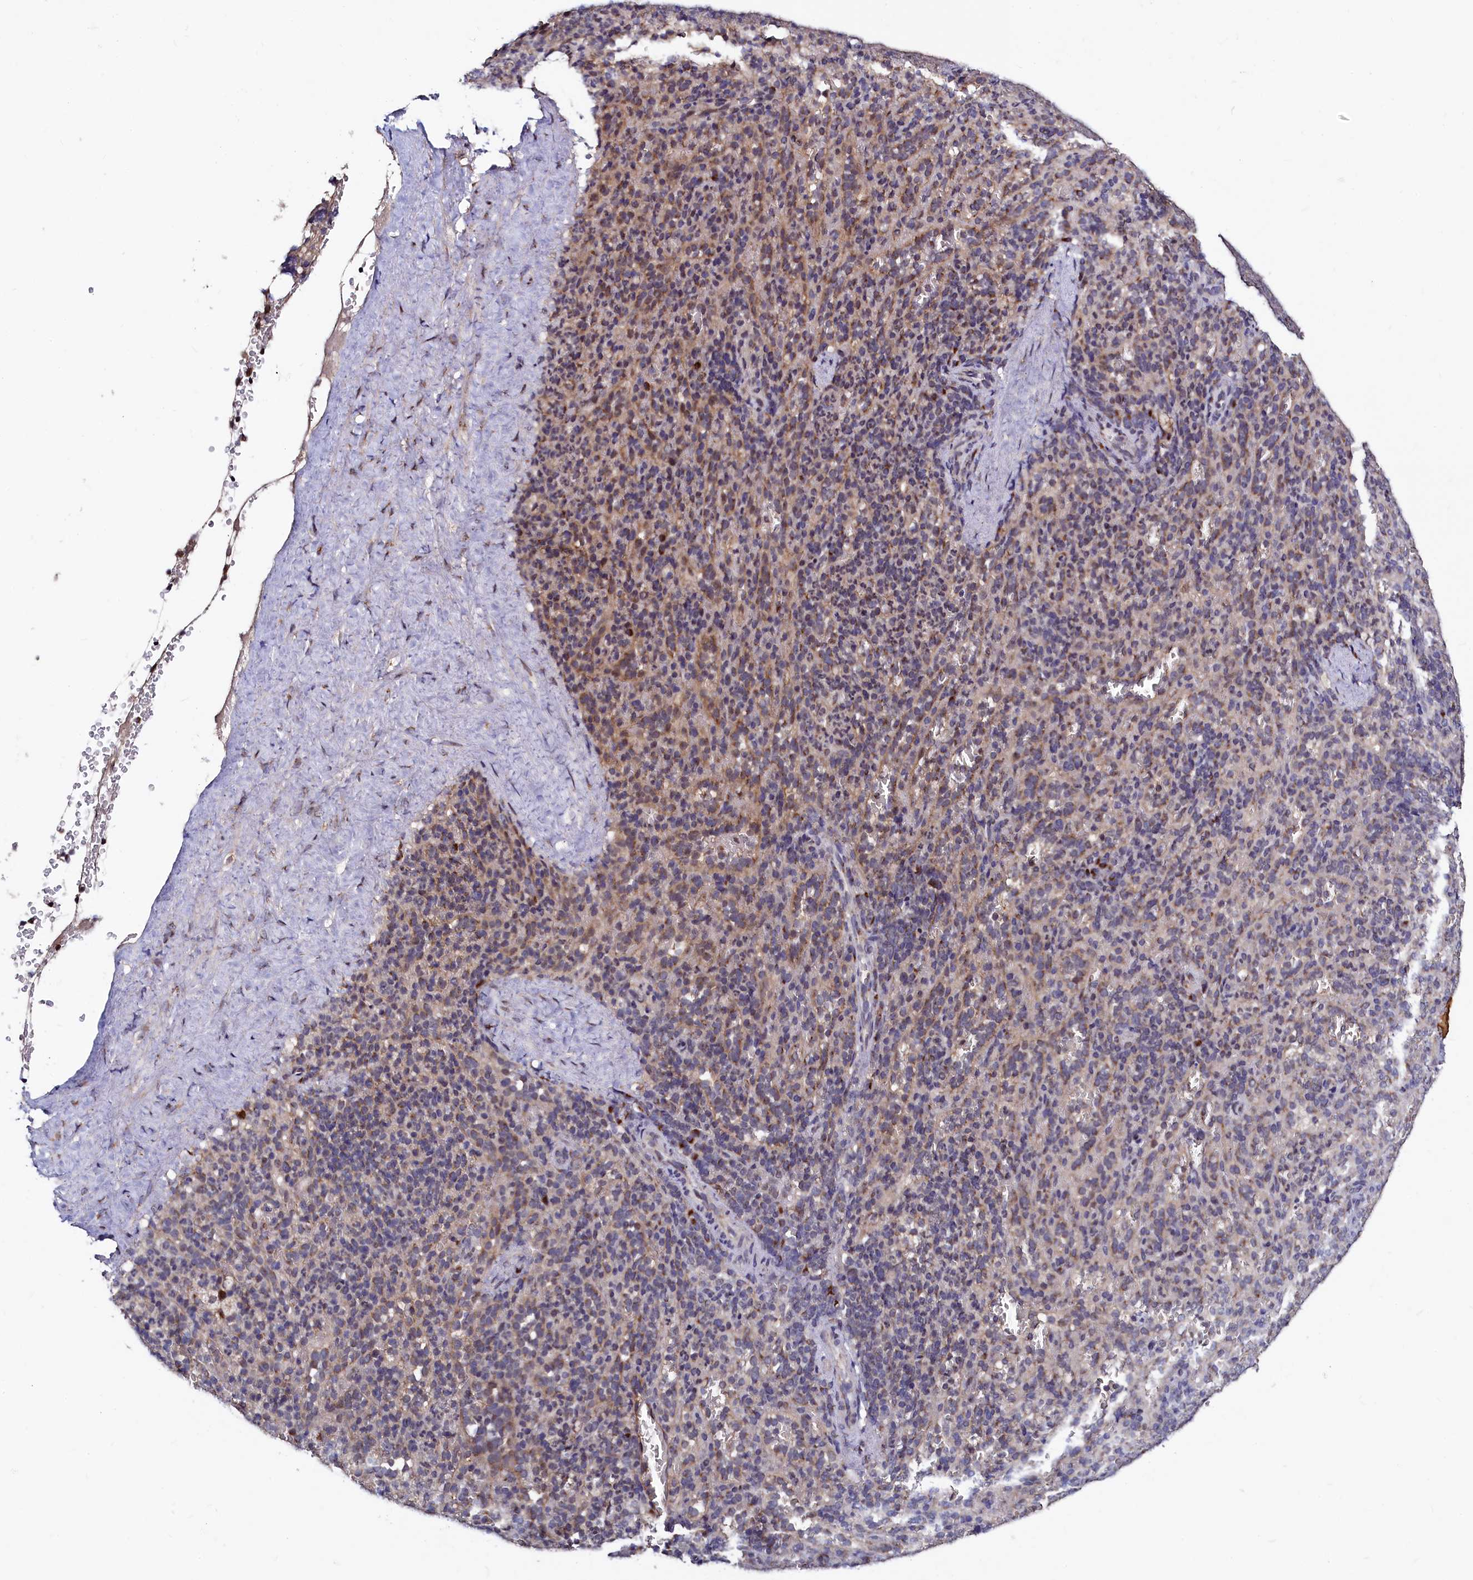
{"staining": {"intensity": "negative", "quantity": "none", "location": "none"}, "tissue": "spleen", "cell_type": "Cells in red pulp", "image_type": "normal", "snomed": [{"axis": "morphology", "description": "Normal tissue, NOS"}, {"axis": "topography", "description": "Spleen"}], "caption": "High magnification brightfield microscopy of normal spleen stained with DAB (3,3'-diaminobenzidine) (brown) and counterstained with hematoxylin (blue): cells in red pulp show no significant staining. (DAB immunohistochemistry (IHC), high magnification).", "gene": "SEC24C", "patient": {"sex": "female", "age": 21}}